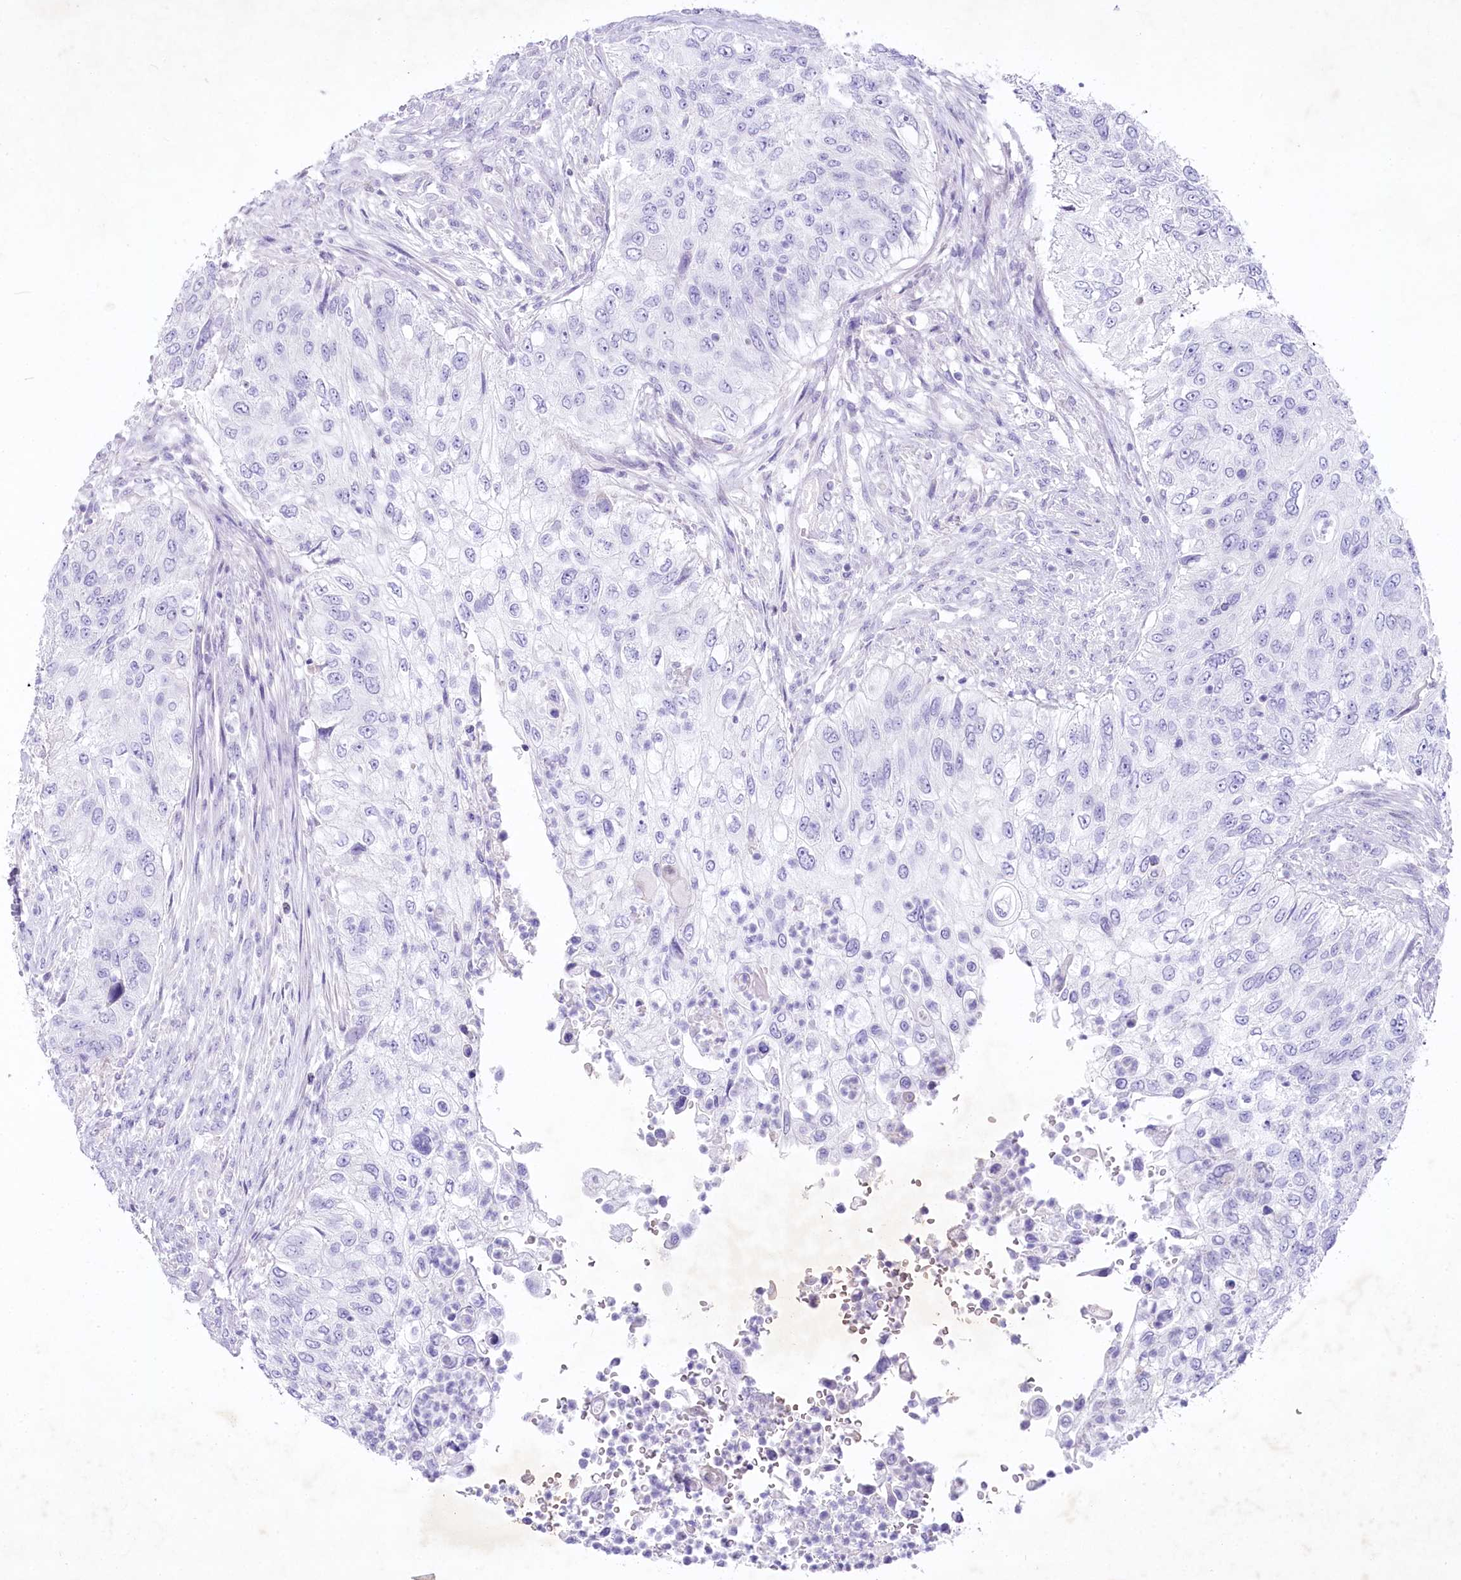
{"staining": {"intensity": "negative", "quantity": "none", "location": "none"}, "tissue": "urothelial cancer", "cell_type": "Tumor cells", "image_type": "cancer", "snomed": [{"axis": "morphology", "description": "Urothelial carcinoma, High grade"}, {"axis": "topography", "description": "Urinary bladder"}], "caption": "DAB immunohistochemical staining of human urothelial carcinoma (high-grade) exhibits no significant positivity in tumor cells.", "gene": "MYOZ1", "patient": {"sex": "female", "age": 60}}